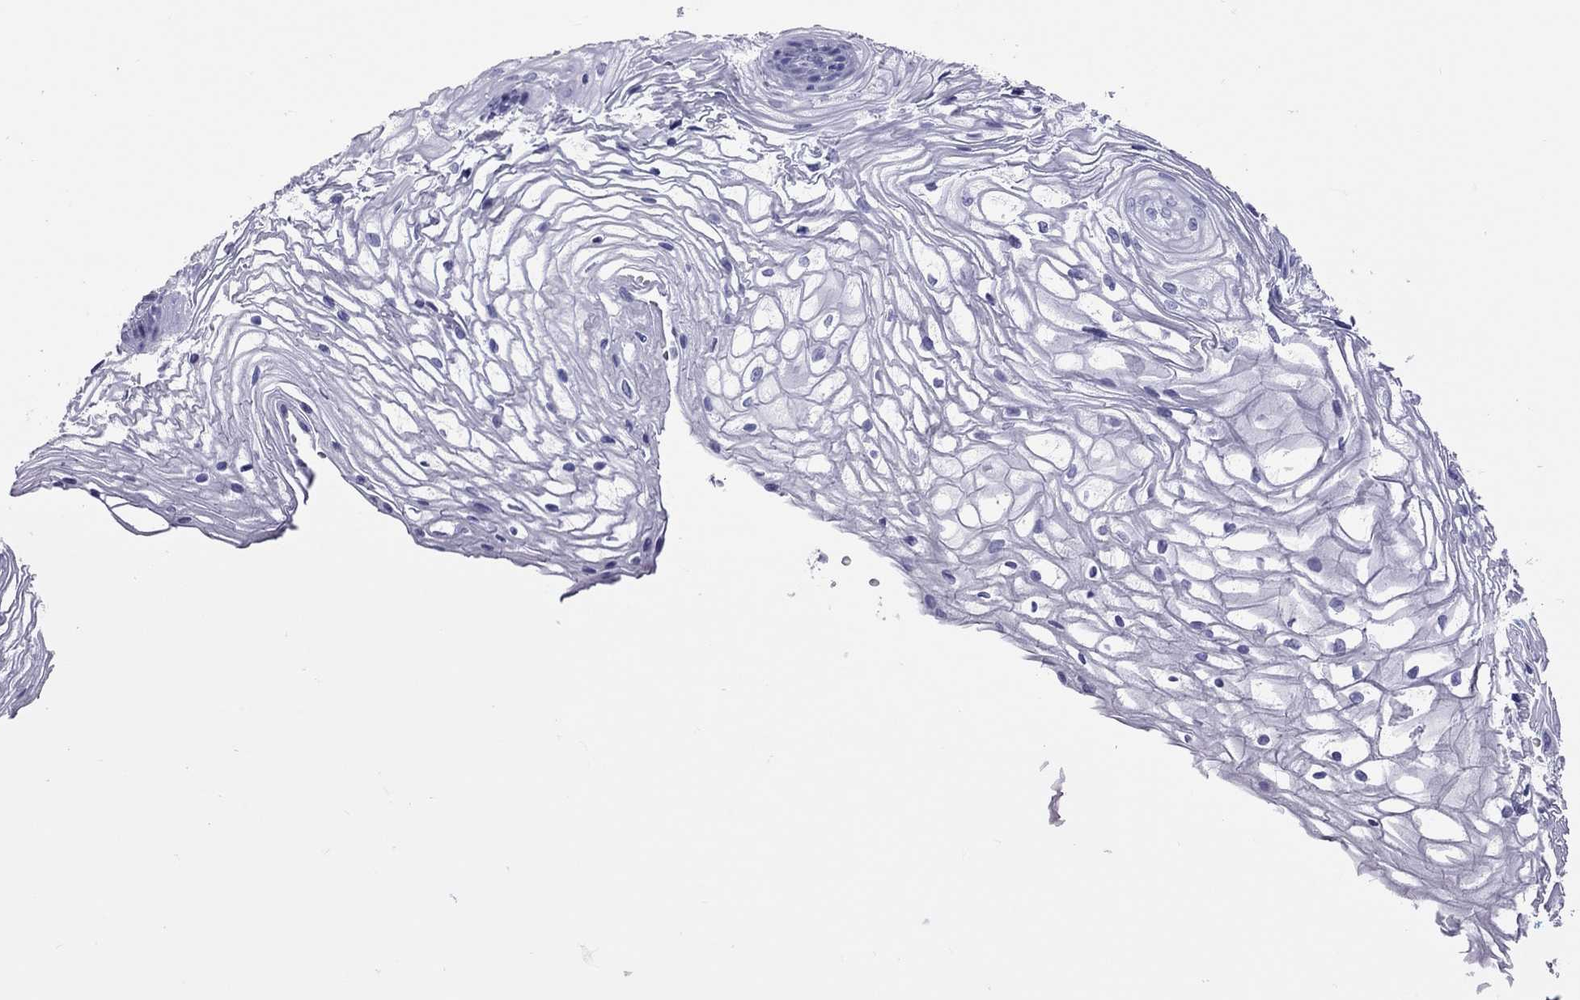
{"staining": {"intensity": "negative", "quantity": "none", "location": "none"}, "tissue": "vagina", "cell_type": "Squamous epithelial cells", "image_type": "normal", "snomed": [{"axis": "morphology", "description": "Normal tissue, NOS"}, {"axis": "topography", "description": "Vagina"}], "caption": "IHC histopathology image of normal vagina stained for a protein (brown), which displays no positivity in squamous epithelial cells. Brightfield microscopy of immunohistochemistry (IHC) stained with DAB (3,3'-diaminobenzidine) (brown) and hematoxylin (blue), captured at high magnification.", "gene": "STAG3", "patient": {"sex": "female", "age": 34}}